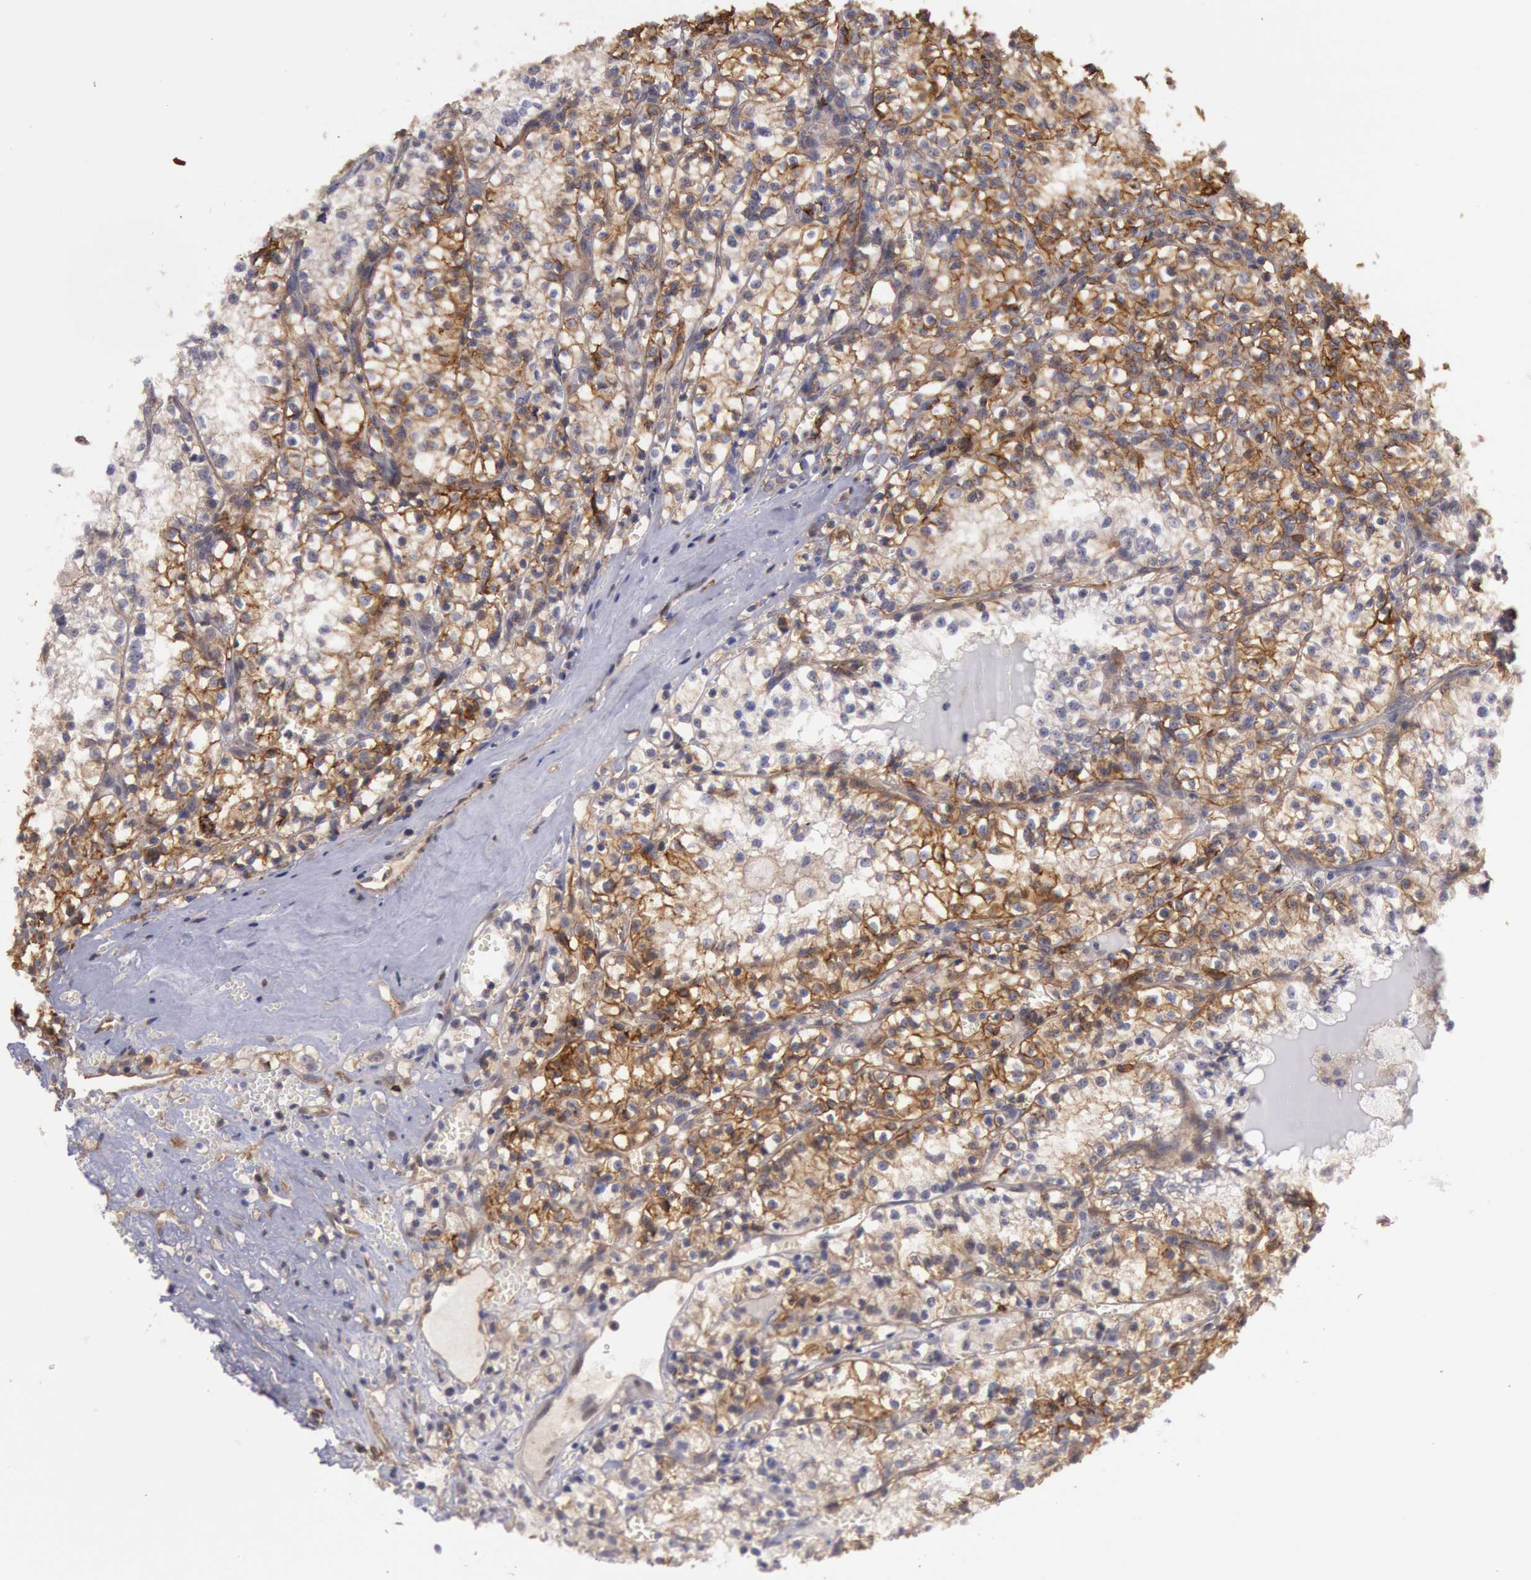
{"staining": {"intensity": "moderate", "quantity": "25%-75%", "location": "cytoplasmic/membranous"}, "tissue": "renal cancer", "cell_type": "Tumor cells", "image_type": "cancer", "snomed": [{"axis": "morphology", "description": "Adenocarcinoma, NOS"}, {"axis": "topography", "description": "Kidney"}], "caption": "High-power microscopy captured an immunohistochemistry image of adenocarcinoma (renal), revealing moderate cytoplasmic/membranous positivity in approximately 25%-75% of tumor cells. (brown staining indicates protein expression, while blue staining denotes nuclei).", "gene": "TRIB2", "patient": {"sex": "male", "age": 61}}